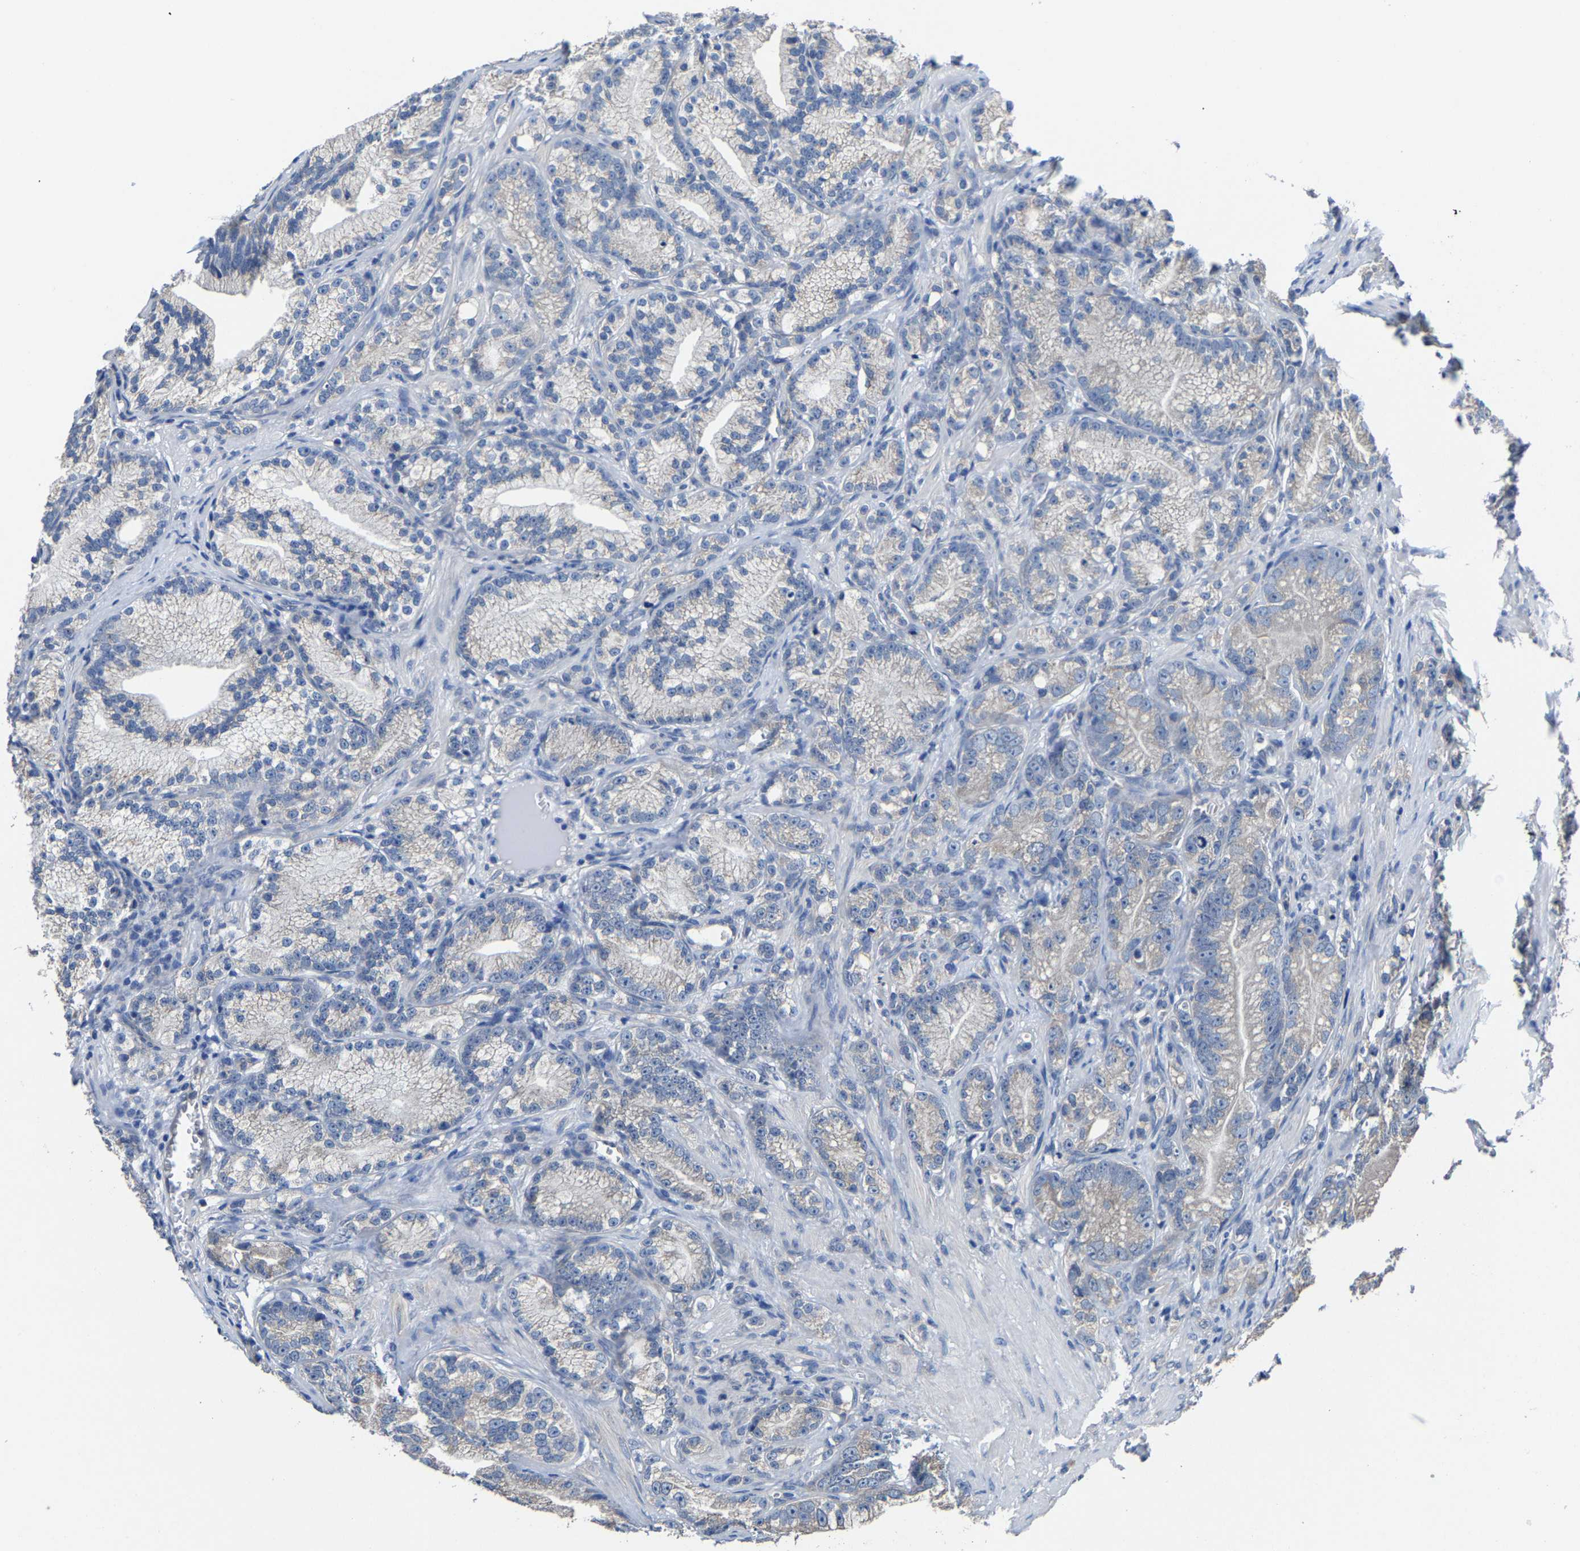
{"staining": {"intensity": "negative", "quantity": "none", "location": "none"}, "tissue": "prostate cancer", "cell_type": "Tumor cells", "image_type": "cancer", "snomed": [{"axis": "morphology", "description": "Adenocarcinoma, Low grade"}, {"axis": "topography", "description": "Prostate"}], "caption": "IHC image of neoplastic tissue: prostate adenocarcinoma (low-grade) stained with DAB (3,3'-diaminobenzidine) reveals no significant protein staining in tumor cells.", "gene": "EBAG9", "patient": {"sex": "male", "age": 89}}